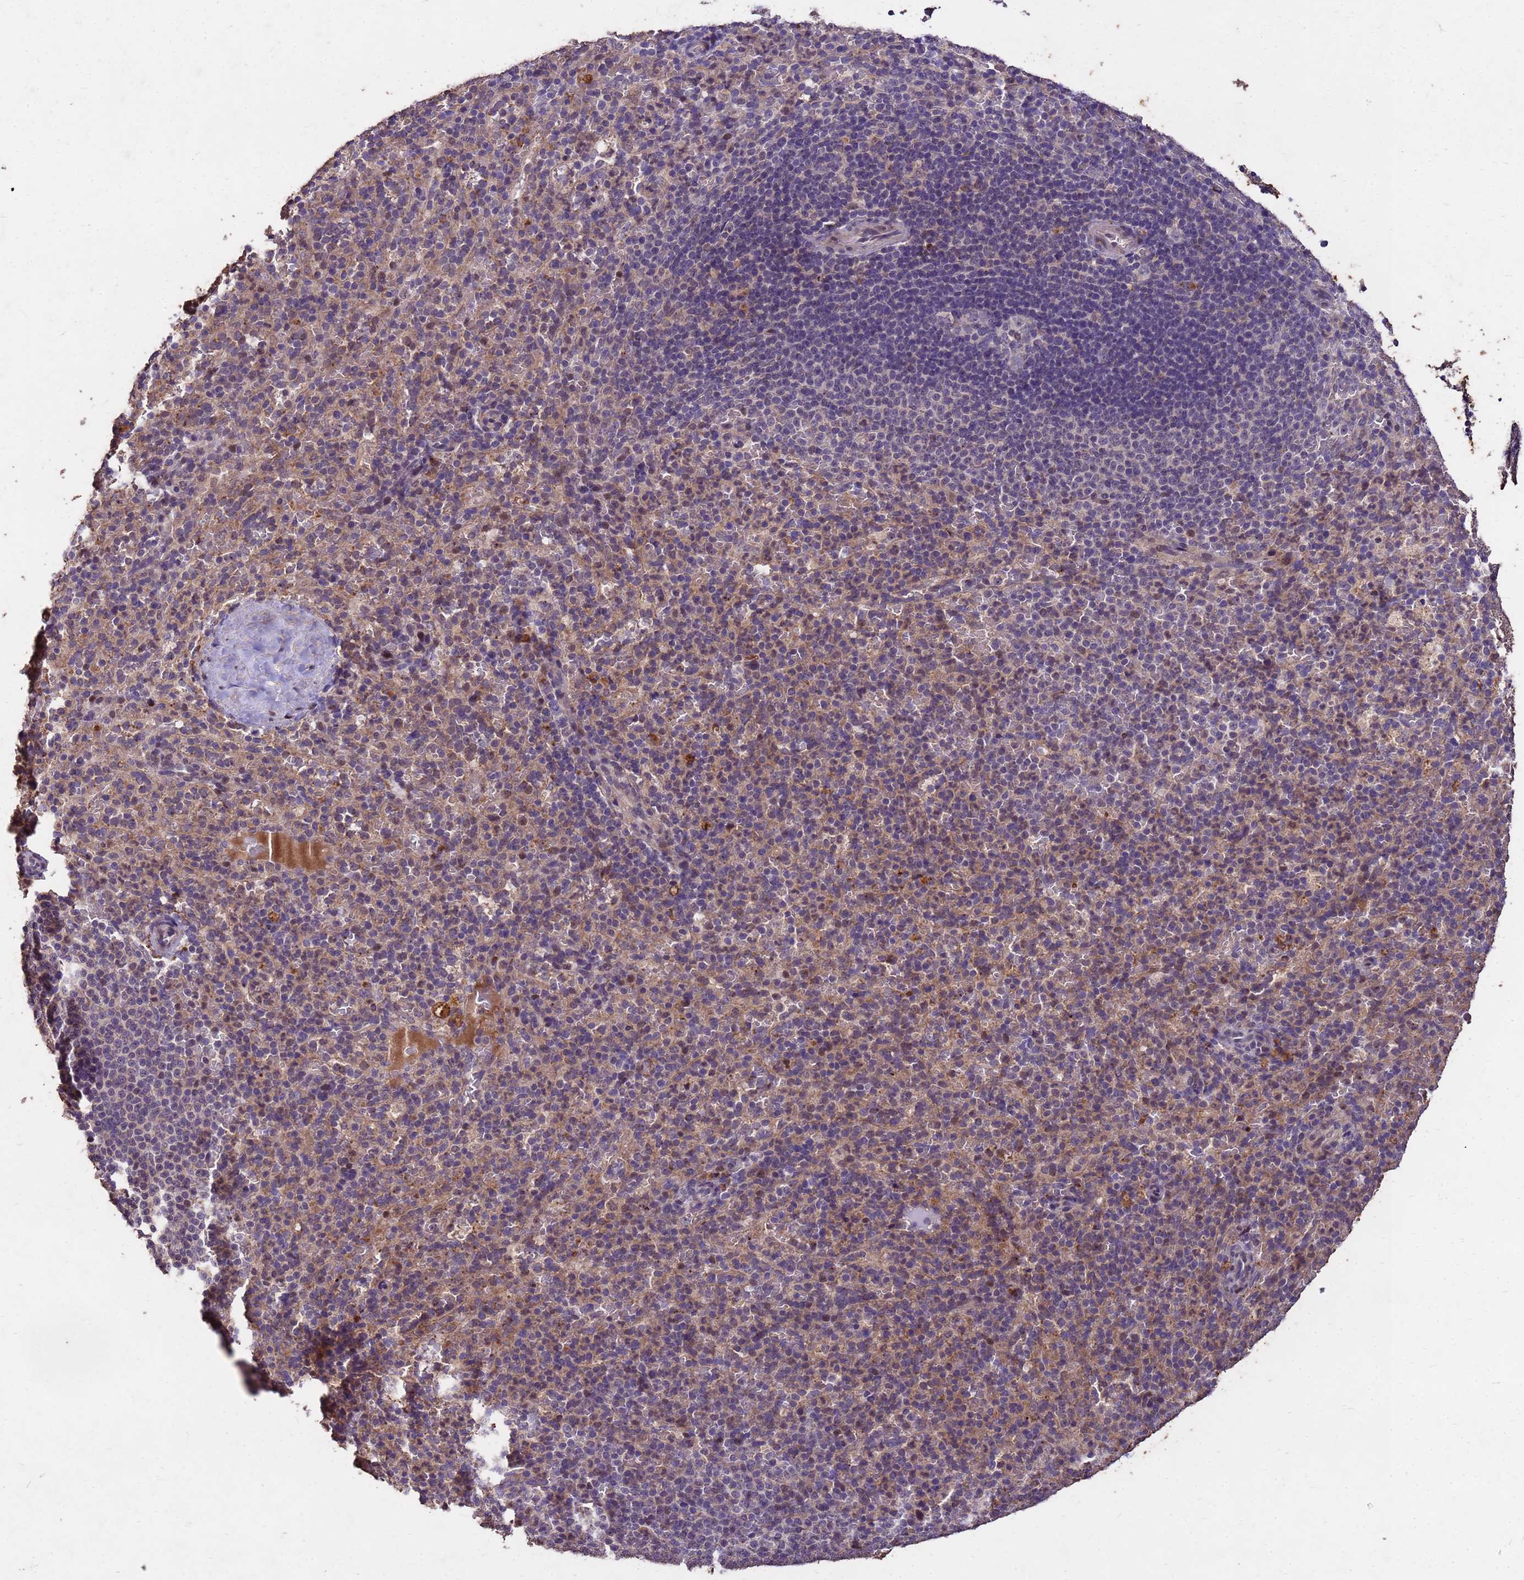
{"staining": {"intensity": "weak", "quantity": "25%-75%", "location": "cytoplasmic/membranous"}, "tissue": "spleen", "cell_type": "Cells in red pulp", "image_type": "normal", "snomed": [{"axis": "morphology", "description": "Normal tissue, NOS"}, {"axis": "topography", "description": "Spleen"}], "caption": "Immunohistochemical staining of normal human spleen exhibits low levels of weak cytoplasmic/membranous positivity in about 25%-75% of cells in red pulp.", "gene": "TOR4A", "patient": {"sex": "female", "age": 21}}